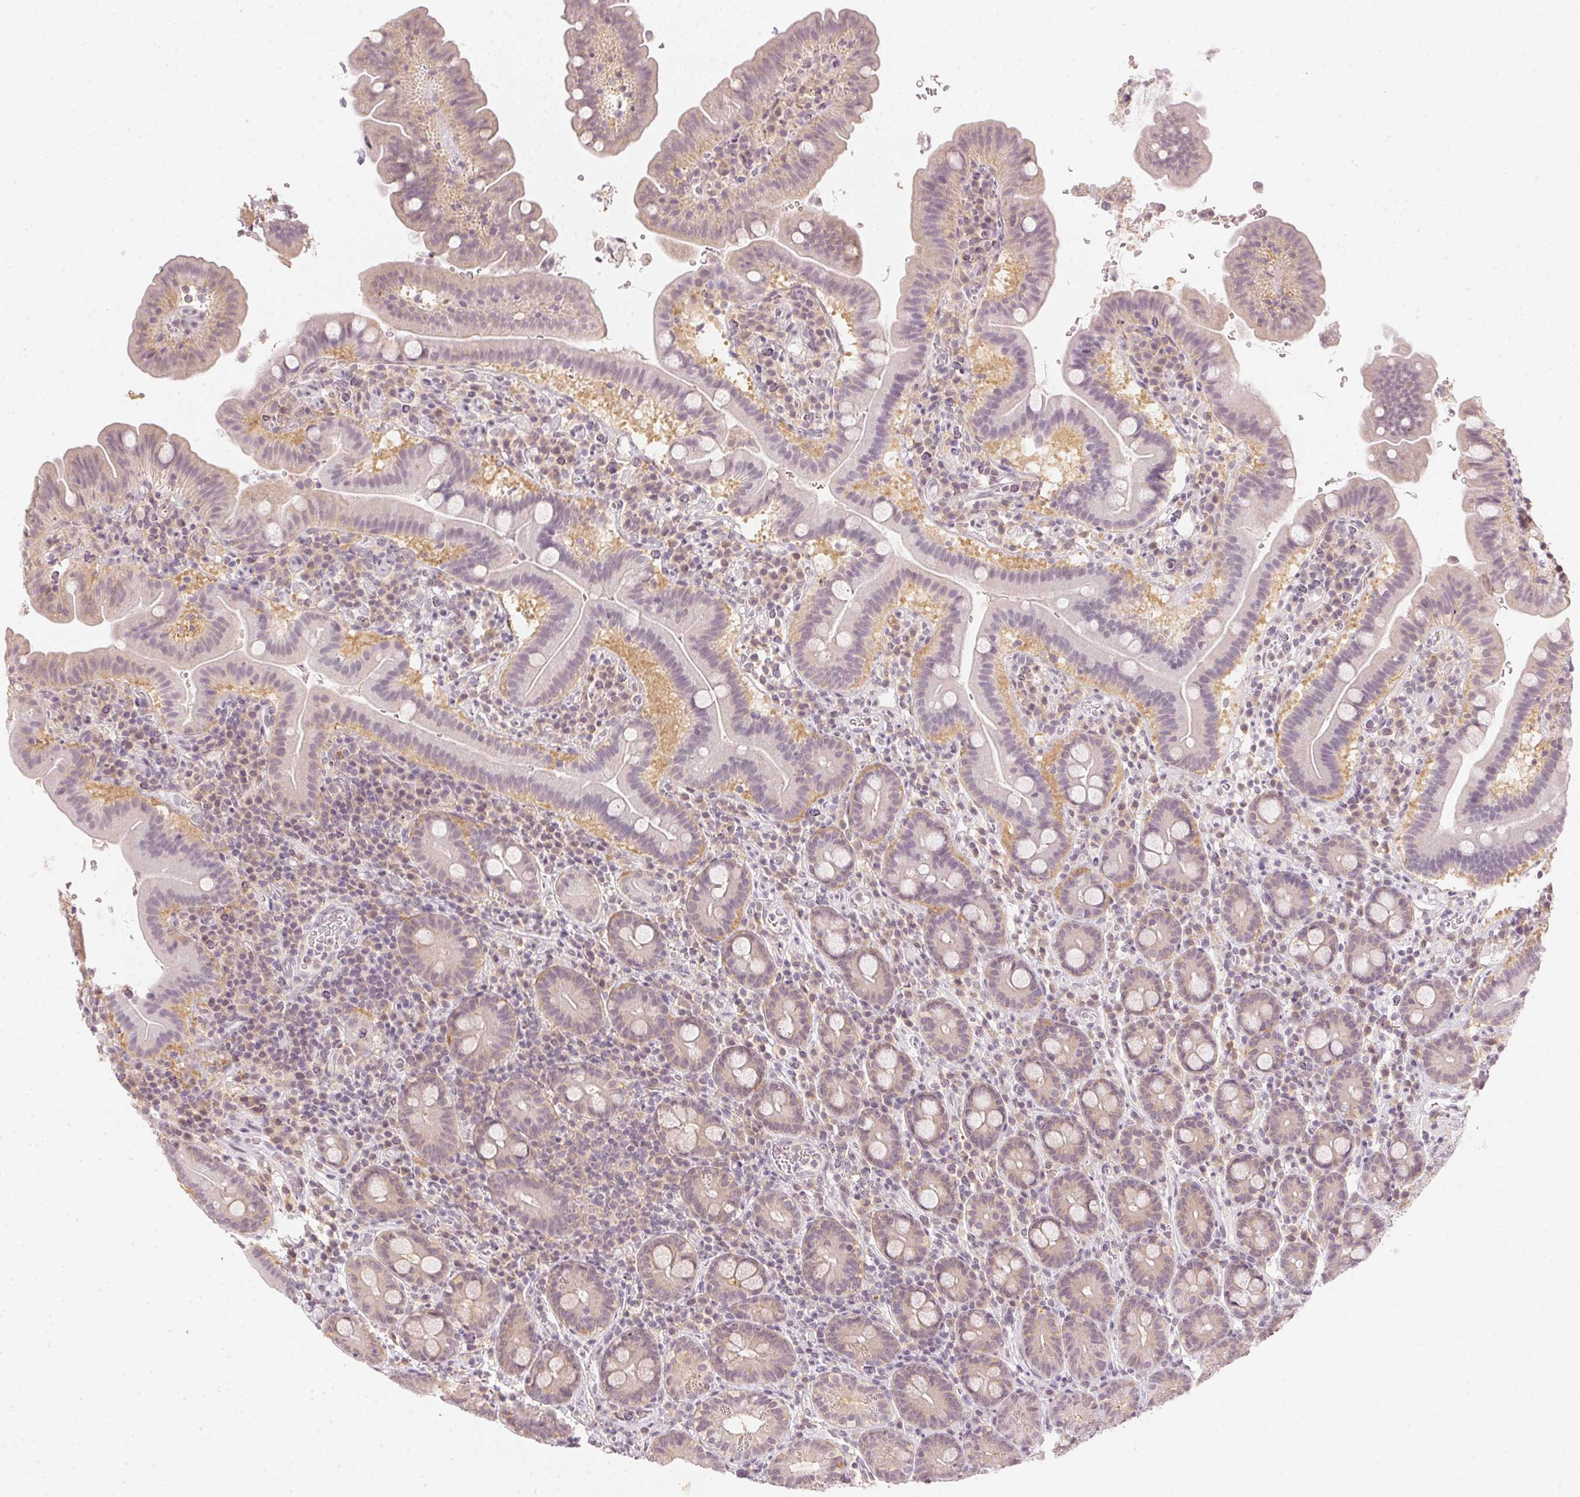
{"staining": {"intensity": "weak", "quantity": "<25%", "location": "cytoplasmic/membranous"}, "tissue": "small intestine", "cell_type": "Glandular cells", "image_type": "normal", "snomed": [{"axis": "morphology", "description": "Normal tissue, NOS"}, {"axis": "topography", "description": "Small intestine"}], "caption": "The micrograph reveals no significant expression in glandular cells of small intestine.", "gene": "KPRP", "patient": {"sex": "male", "age": 26}}